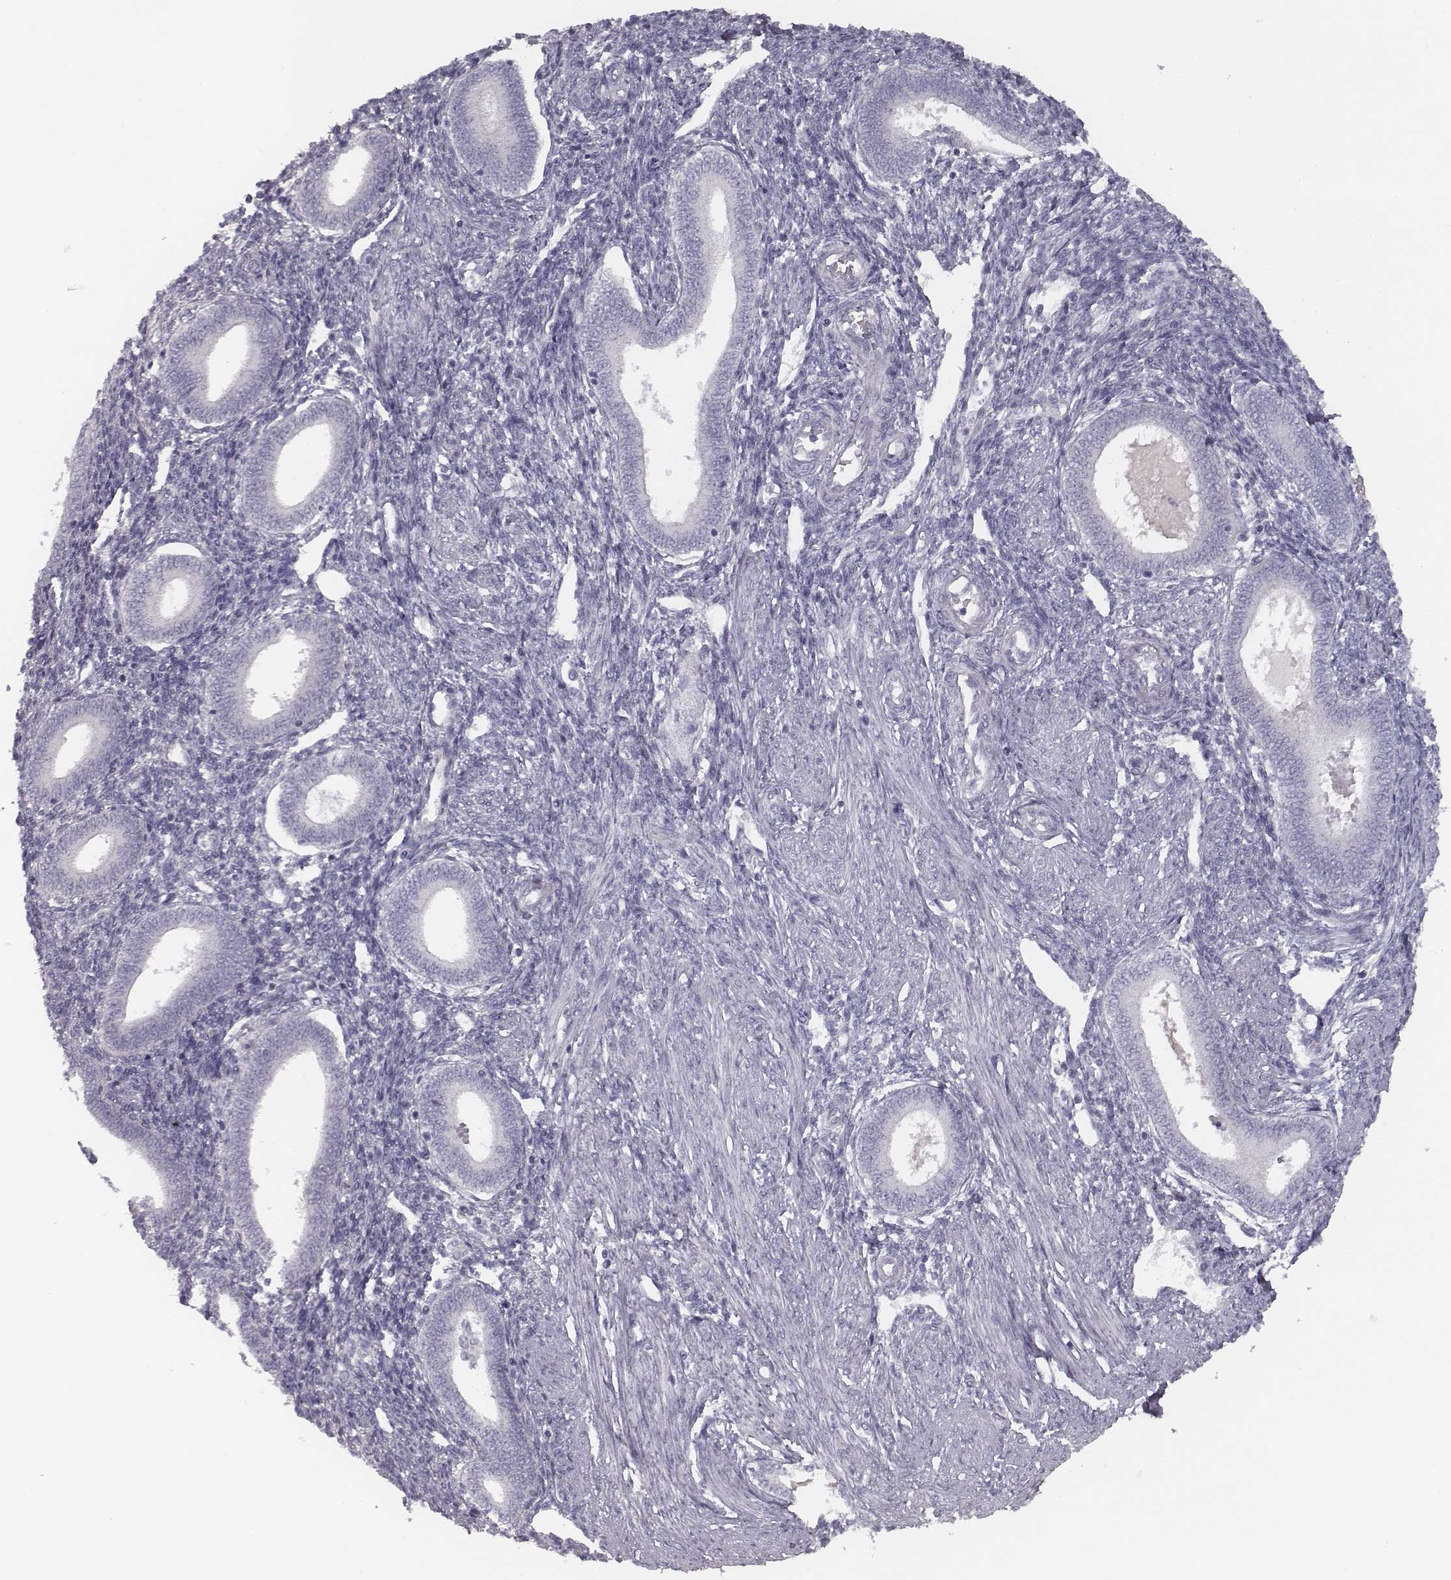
{"staining": {"intensity": "negative", "quantity": "none", "location": "none"}, "tissue": "endometrium", "cell_type": "Cells in endometrial stroma", "image_type": "normal", "snomed": [{"axis": "morphology", "description": "Normal tissue, NOS"}, {"axis": "topography", "description": "Endometrium"}], "caption": "Cells in endometrial stroma show no significant protein staining in unremarkable endometrium. (DAB immunohistochemistry with hematoxylin counter stain).", "gene": "SEPTIN14", "patient": {"sex": "female", "age": 42}}